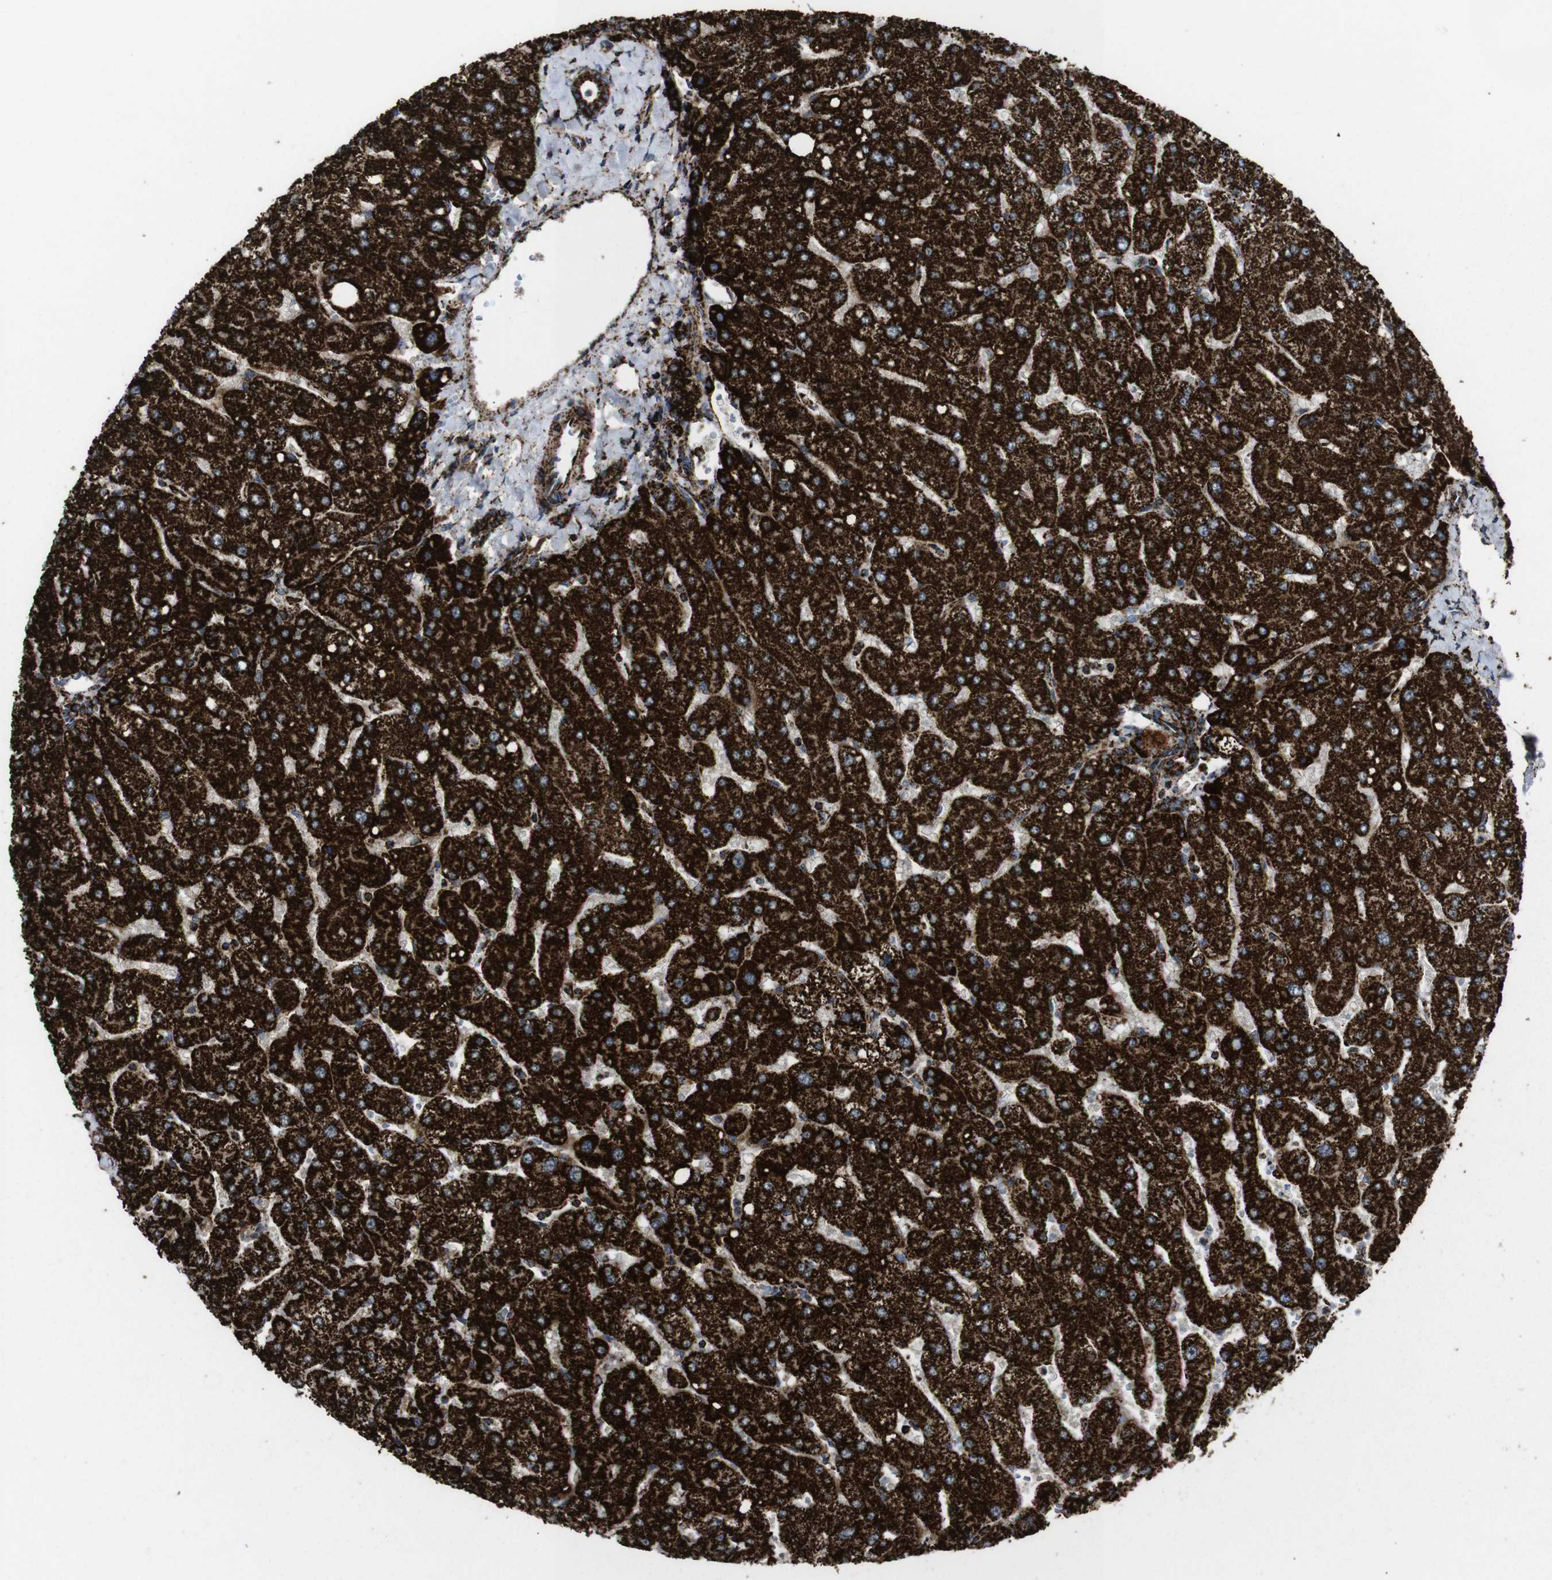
{"staining": {"intensity": "strong", "quantity": ">75%", "location": "cytoplasmic/membranous"}, "tissue": "liver", "cell_type": "Cholangiocytes", "image_type": "normal", "snomed": [{"axis": "morphology", "description": "Normal tissue, NOS"}, {"axis": "topography", "description": "Liver"}], "caption": "Benign liver displays strong cytoplasmic/membranous positivity in approximately >75% of cholangiocytes.", "gene": "ATP5F1A", "patient": {"sex": "male", "age": 55}}